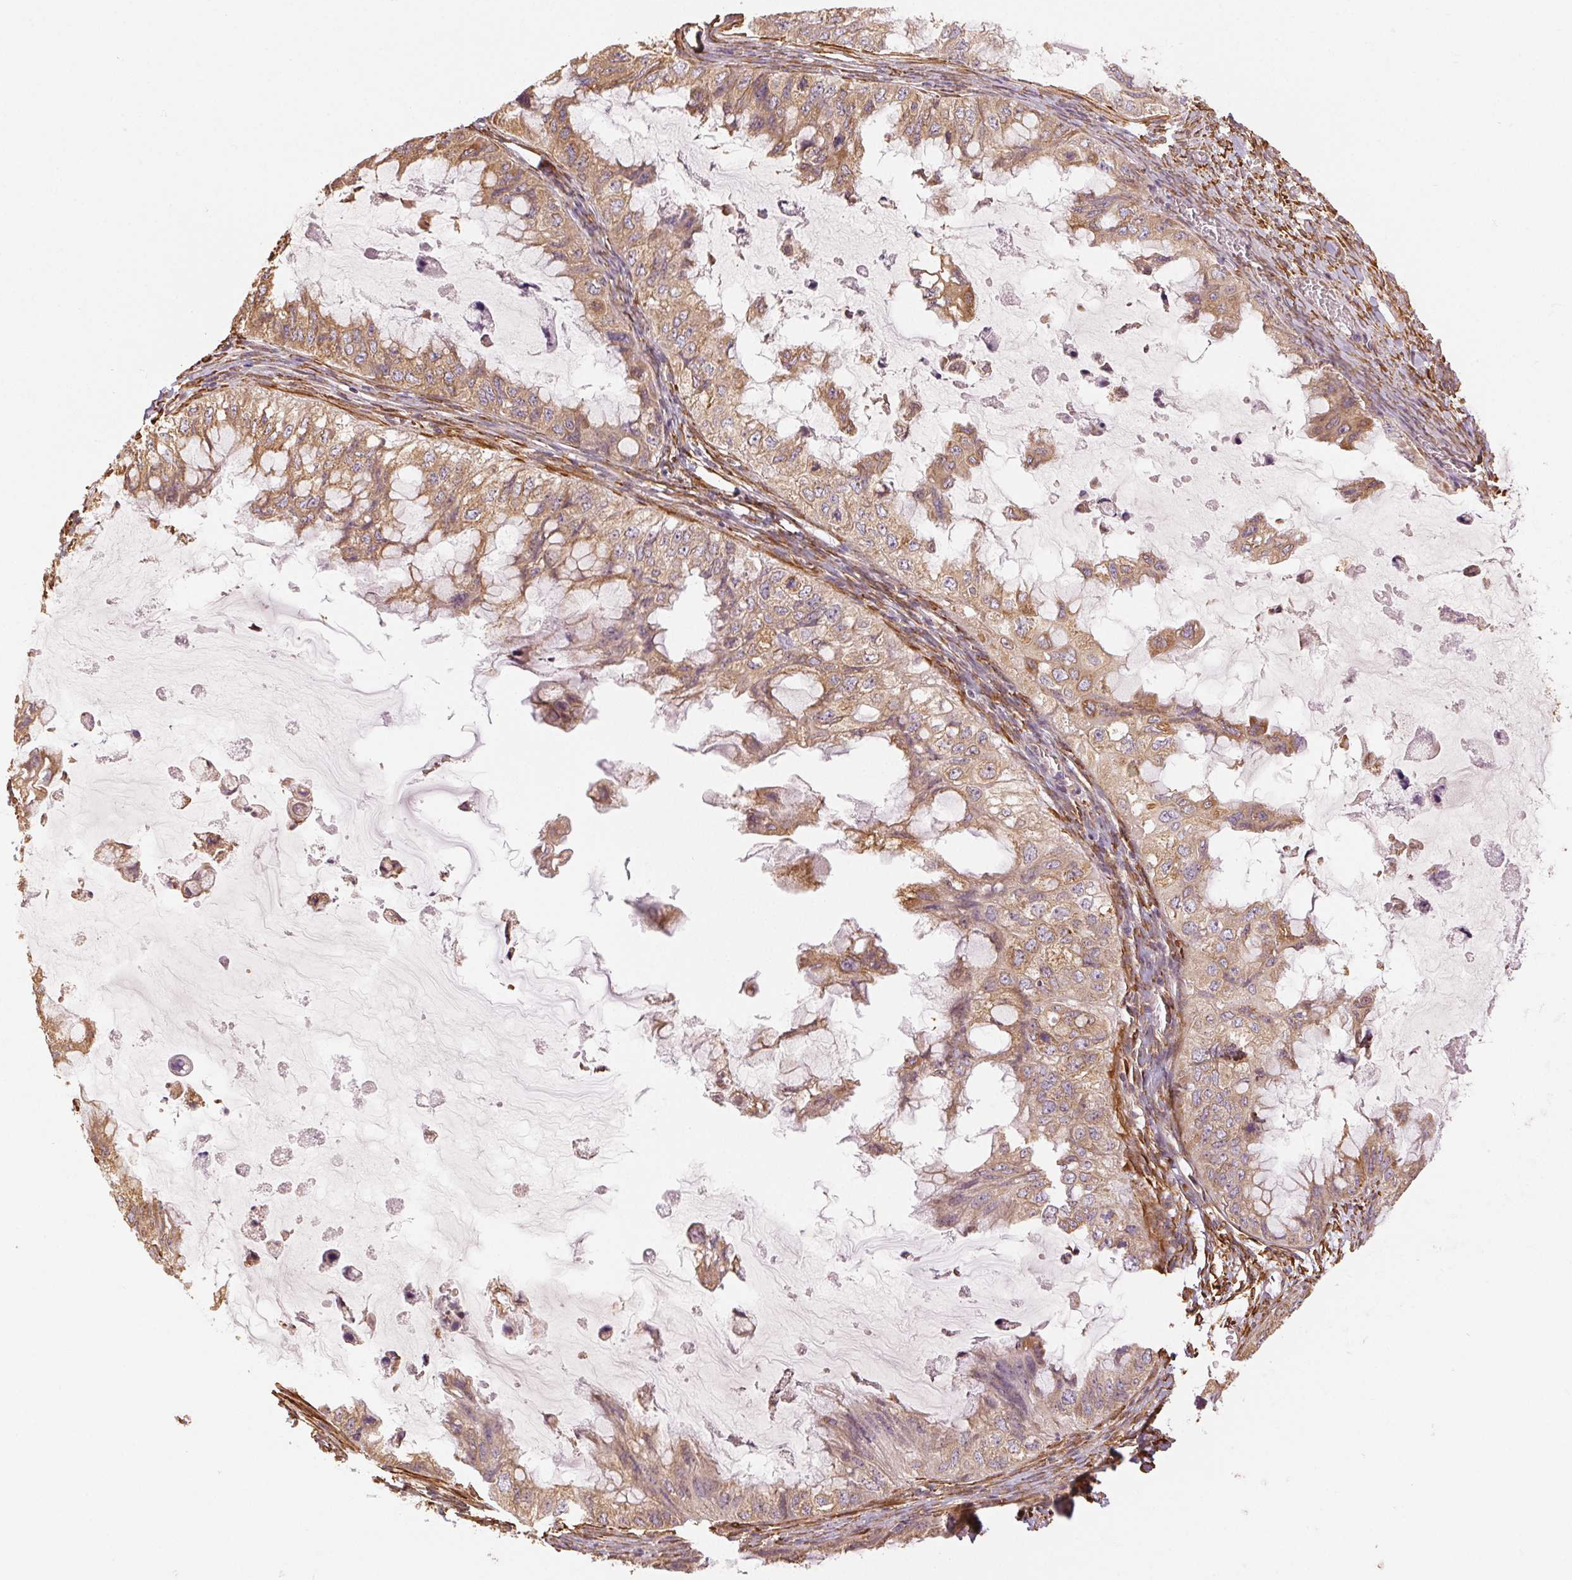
{"staining": {"intensity": "weak", "quantity": ">75%", "location": "cytoplasmic/membranous"}, "tissue": "ovarian cancer", "cell_type": "Tumor cells", "image_type": "cancer", "snomed": [{"axis": "morphology", "description": "Cystadenocarcinoma, mucinous, NOS"}, {"axis": "topography", "description": "Ovary"}], "caption": "An image showing weak cytoplasmic/membranous expression in about >75% of tumor cells in ovarian cancer (mucinous cystadenocarcinoma), as visualized by brown immunohistochemical staining.", "gene": "RCN3", "patient": {"sex": "female", "age": 72}}